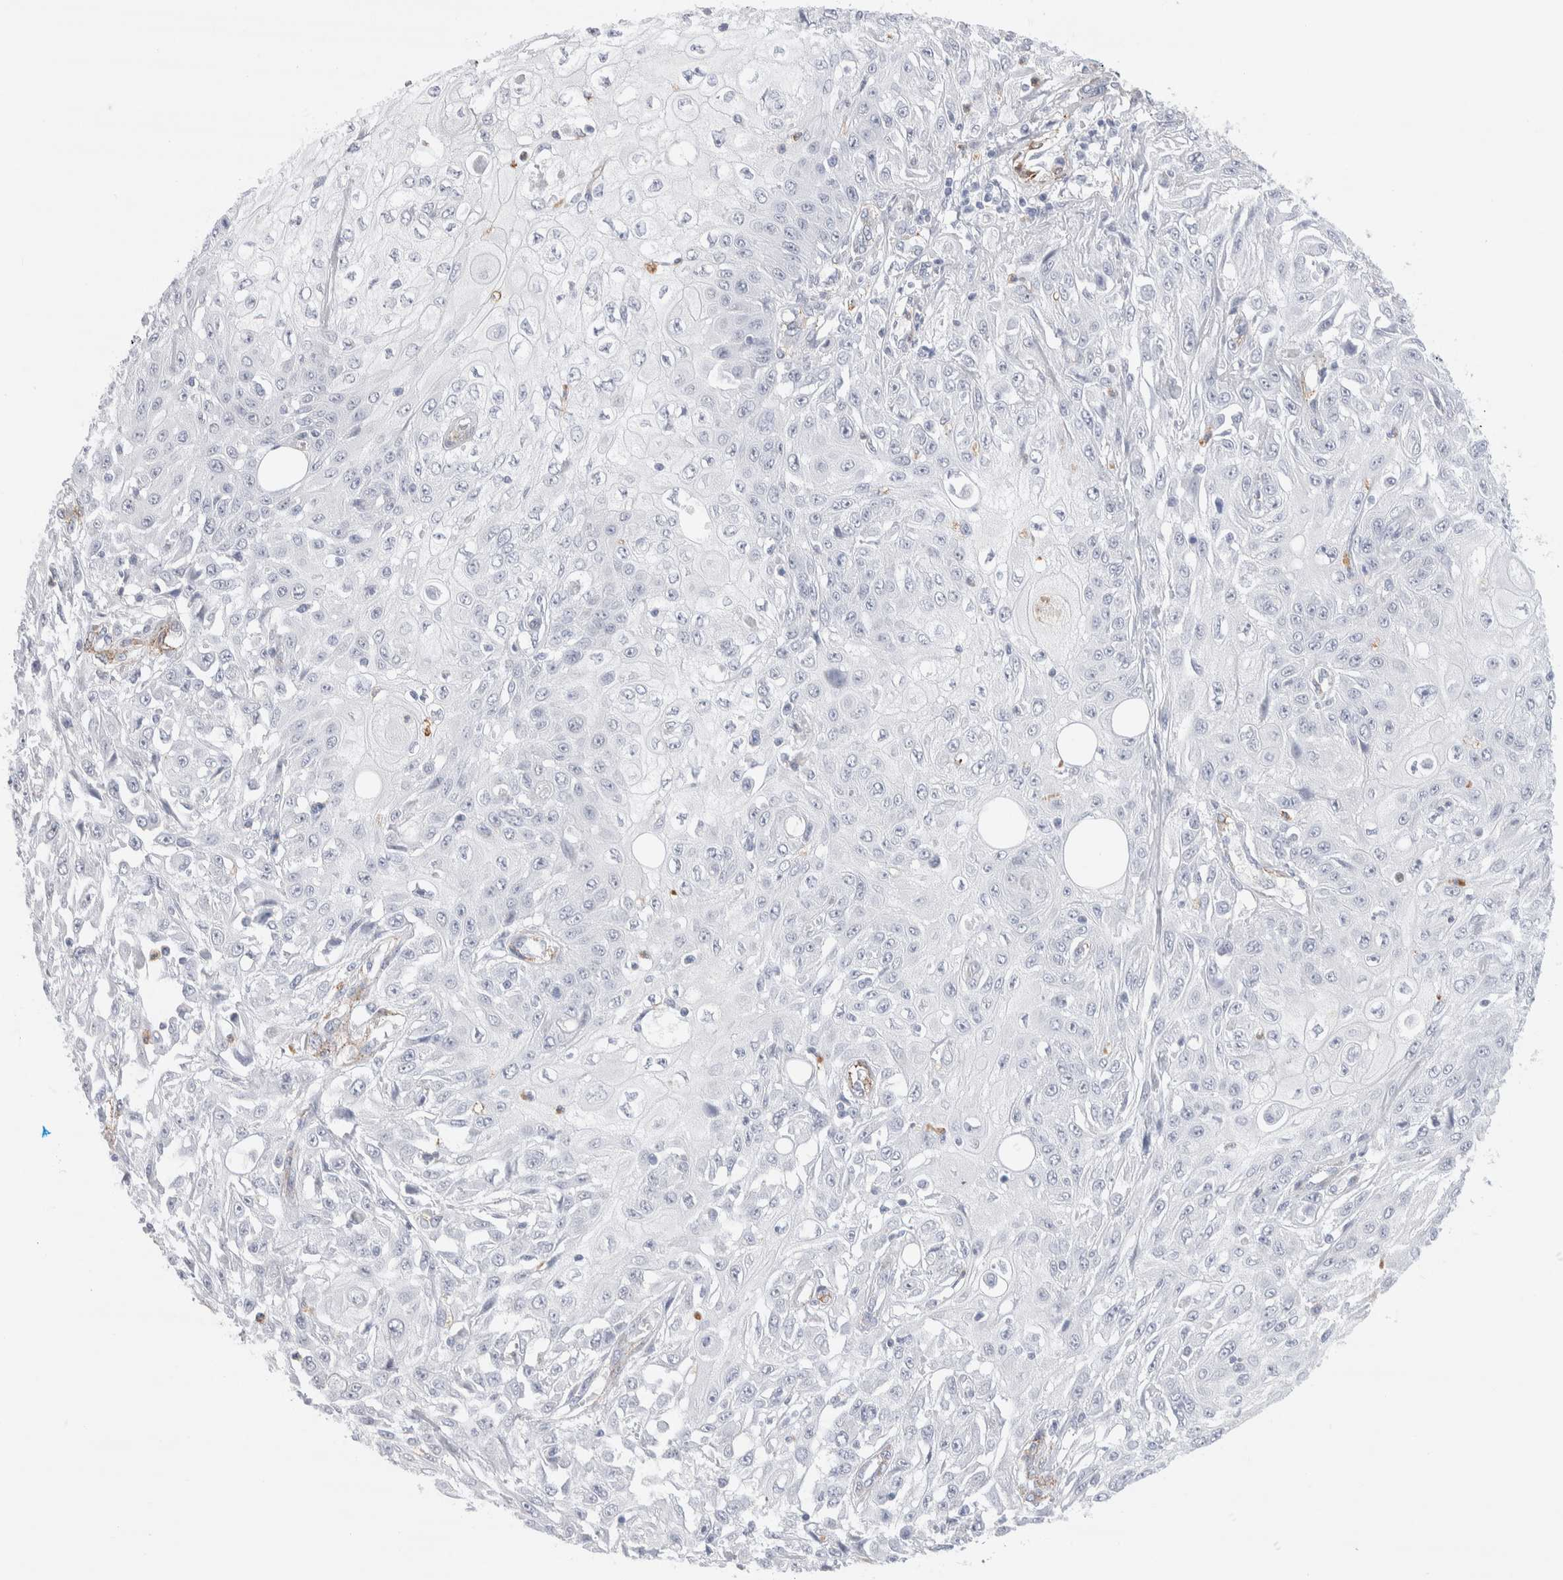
{"staining": {"intensity": "negative", "quantity": "none", "location": "none"}, "tissue": "skin cancer", "cell_type": "Tumor cells", "image_type": "cancer", "snomed": [{"axis": "morphology", "description": "Squamous cell carcinoma, NOS"}, {"axis": "morphology", "description": "Squamous cell carcinoma, metastatic, NOS"}, {"axis": "topography", "description": "Skin"}, {"axis": "topography", "description": "Lymph node"}], "caption": "This micrograph is of skin squamous cell carcinoma stained with IHC to label a protein in brown with the nuclei are counter-stained blue. There is no expression in tumor cells. The staining was performed using DAB (3,3'-diaminobenzidine) to visualize the protein expression in brown, while the nuclei were stained in blue with hematoxylin (Magnification: 20x).", "gene": "SEPTIN4", "patient": {"sex": "male", "age": 75}}